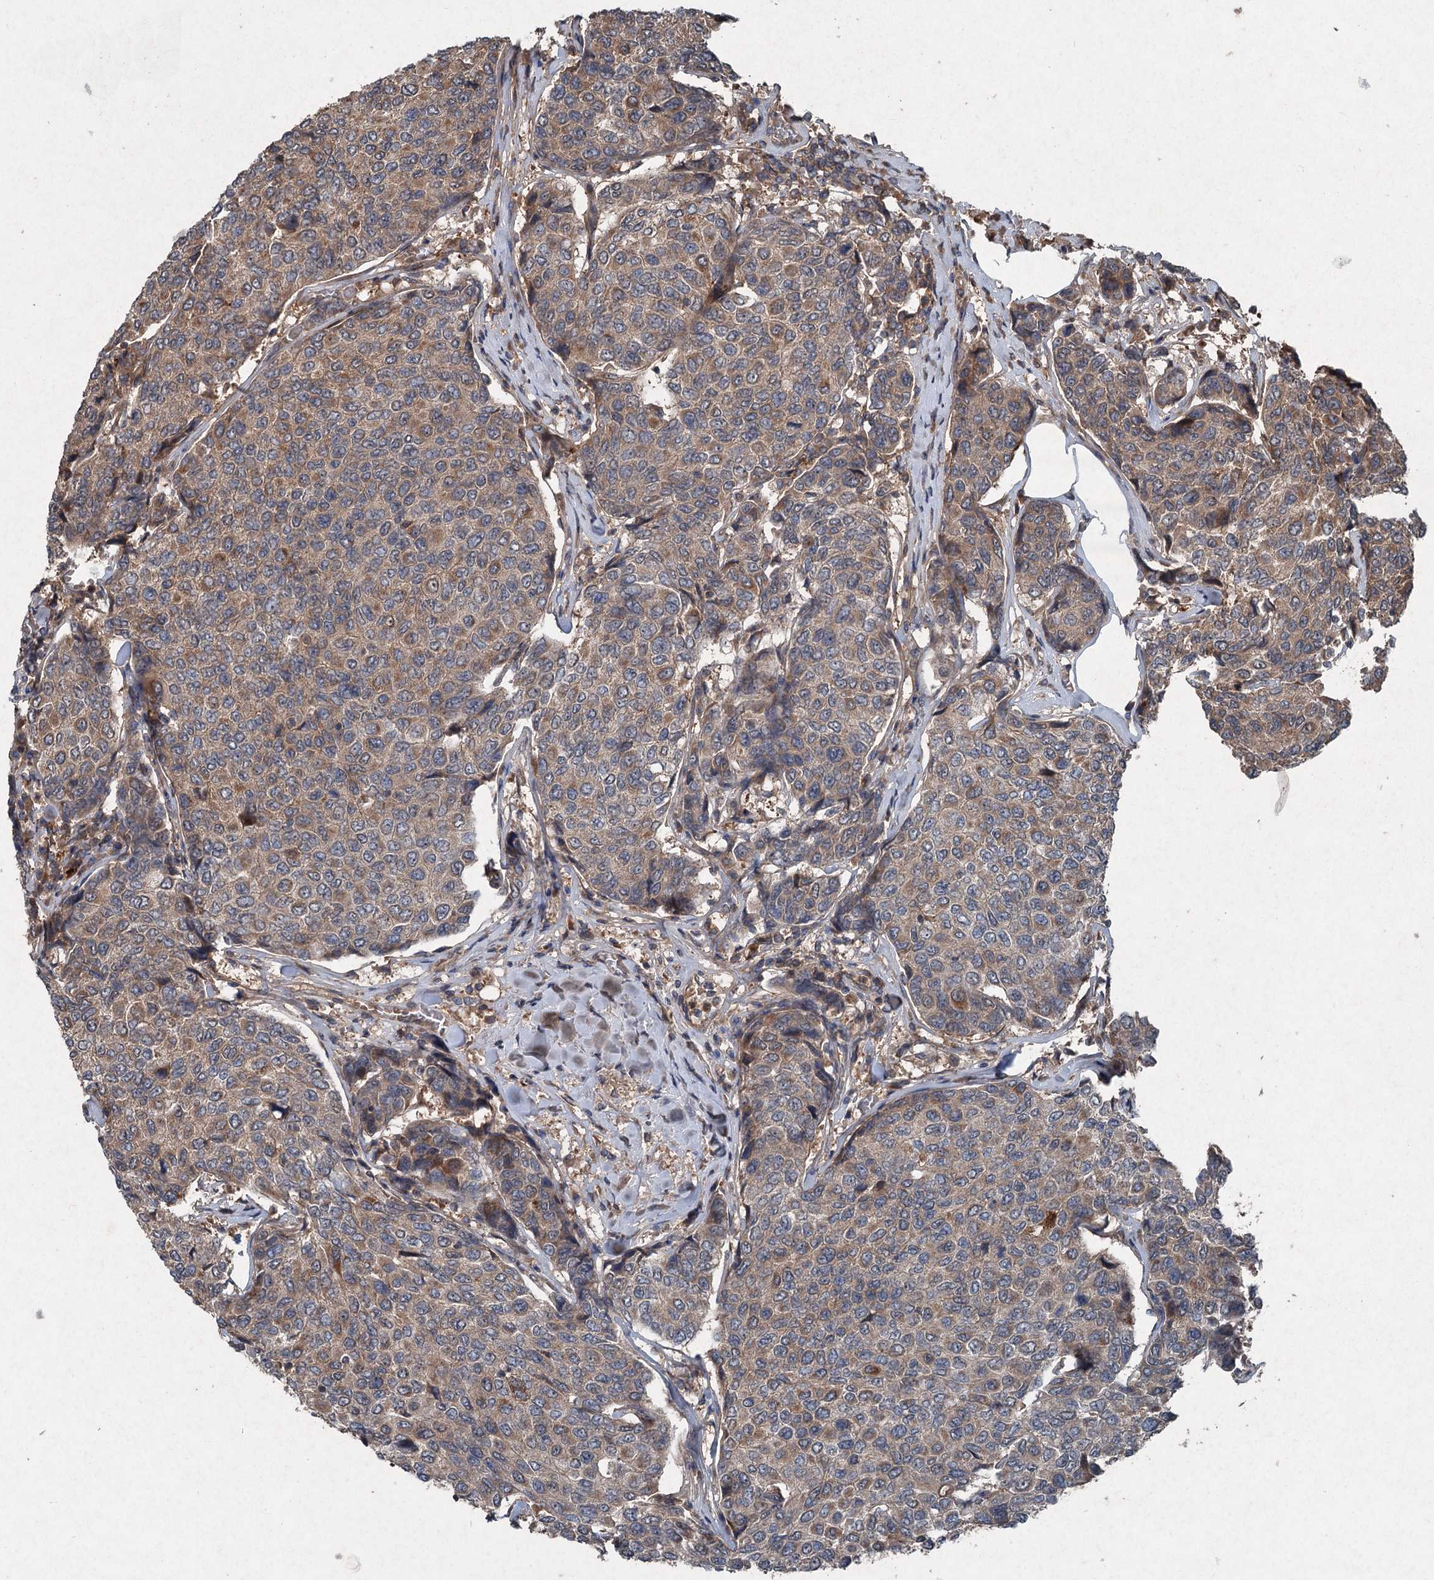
{"staining": {"intensity": "weak", "quantity": ">75%", "location": "cytoplasmic/membranous"}, "tissue": "breast cancer", "cell_type": "Tumor cells", "image_type": "cancer", "snomed": [{"axis": "morphology", "description": "Duct carcinoma"}, {"axis": "topography", "description": "Breast"}], "caption": "High-power microscopy captured an immunohistochemistry image of breast cancer, revealing weak cytoplasmic/membranous staining in approximately >75% of tumor cells.", "gene": "ALAS1", "patient": {"sex": "female", "age": 55}}